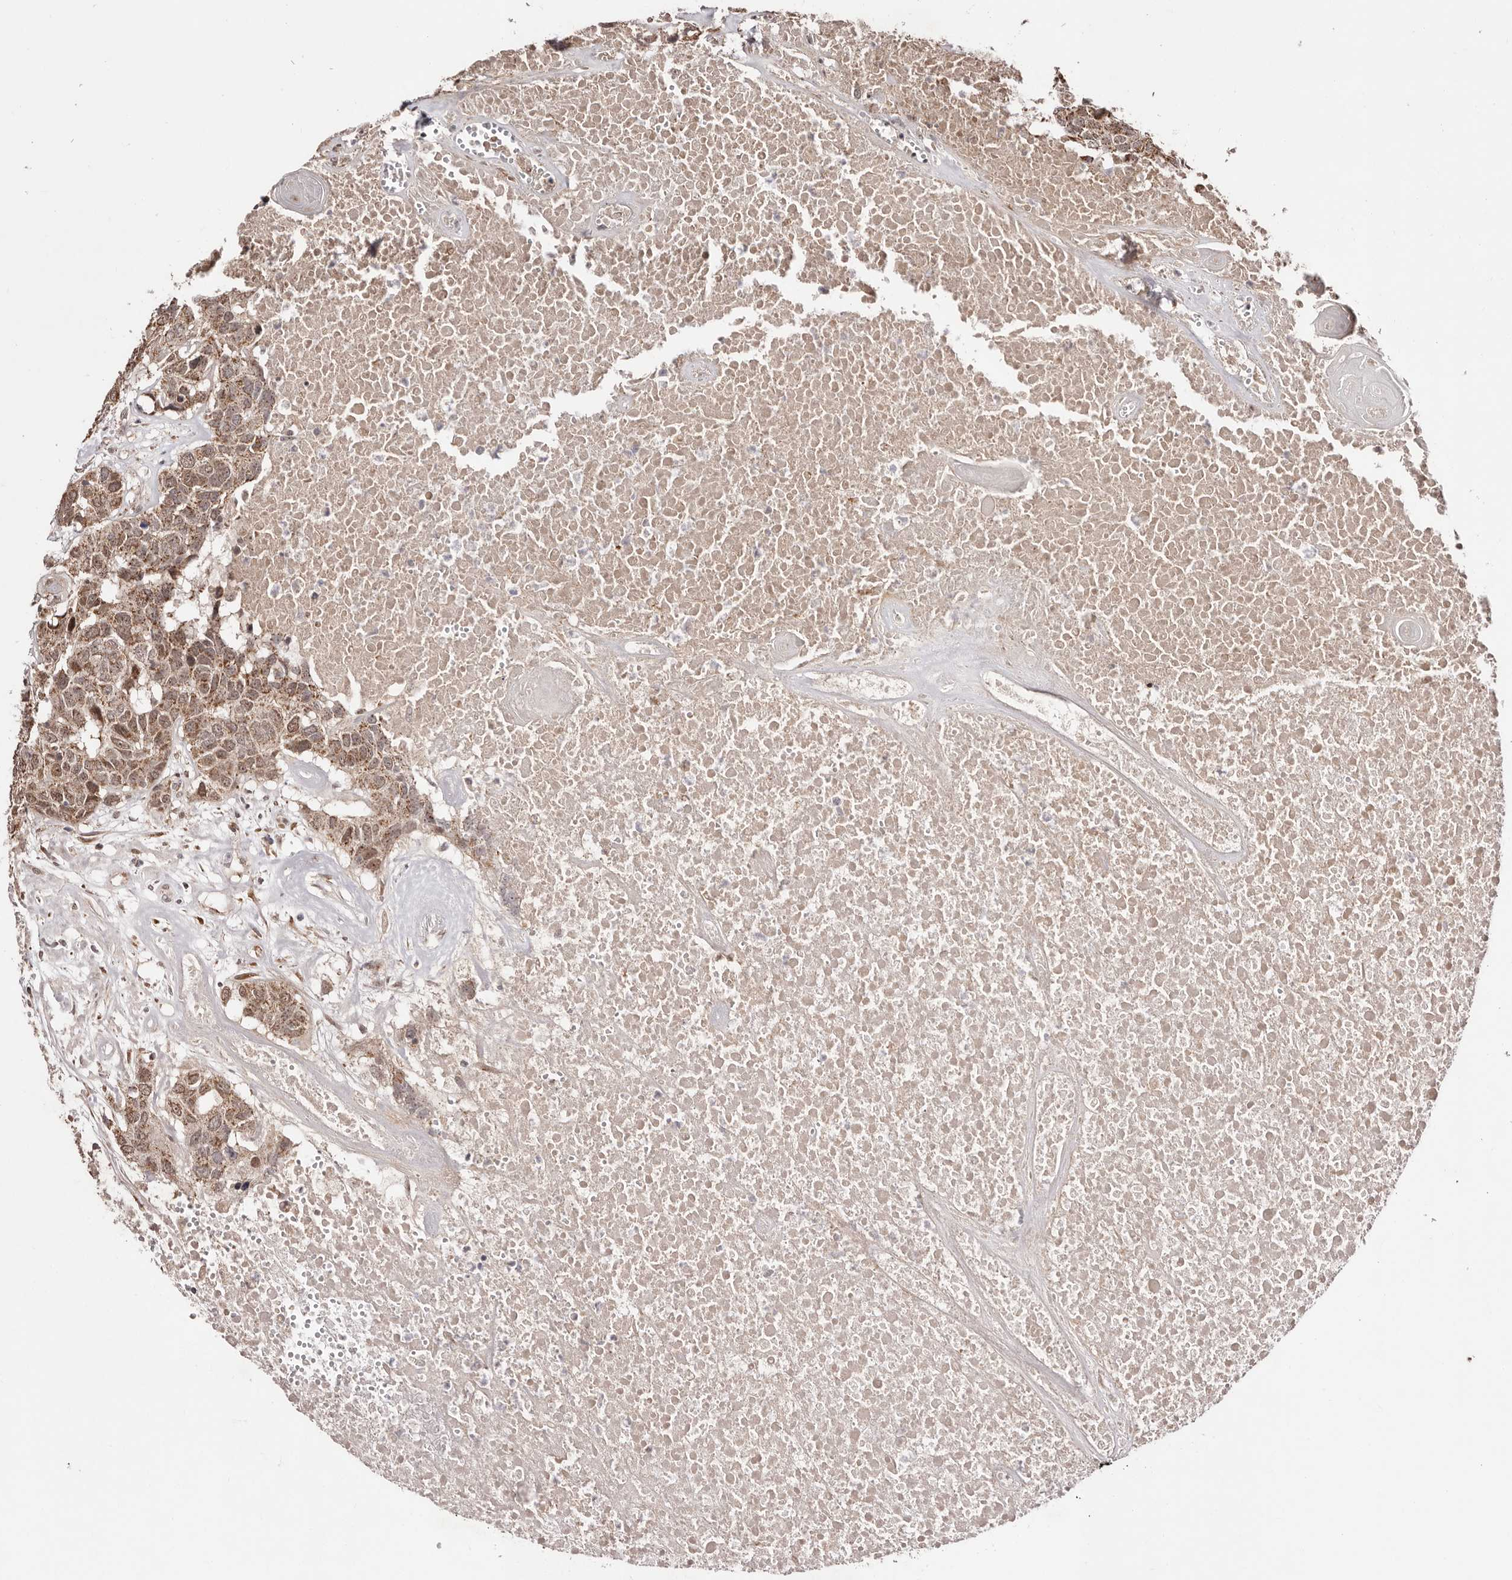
{"staining": {"intensity": "moderate", "quantity": ">75%", "location": "cytoplasmic/membranous,nuclear"}, "tissue": "head and neck cancer", "cell_type": "Tumor cells", "image_type": "cancer", "snomed": [{"axis": "morphology", "description": "Squamous cell carcinoma, NOS"}, {"axis": "topography", "description": "Head-Neck"}], "caption": "Squamous cell carcinoma (head and neck) tissue displays moderate cytoplasmic/membranous and nuclear expression in approximately >75% of tumor cells", "gene": "EGR3", "patient": {"sex": "male", "age": 66}}